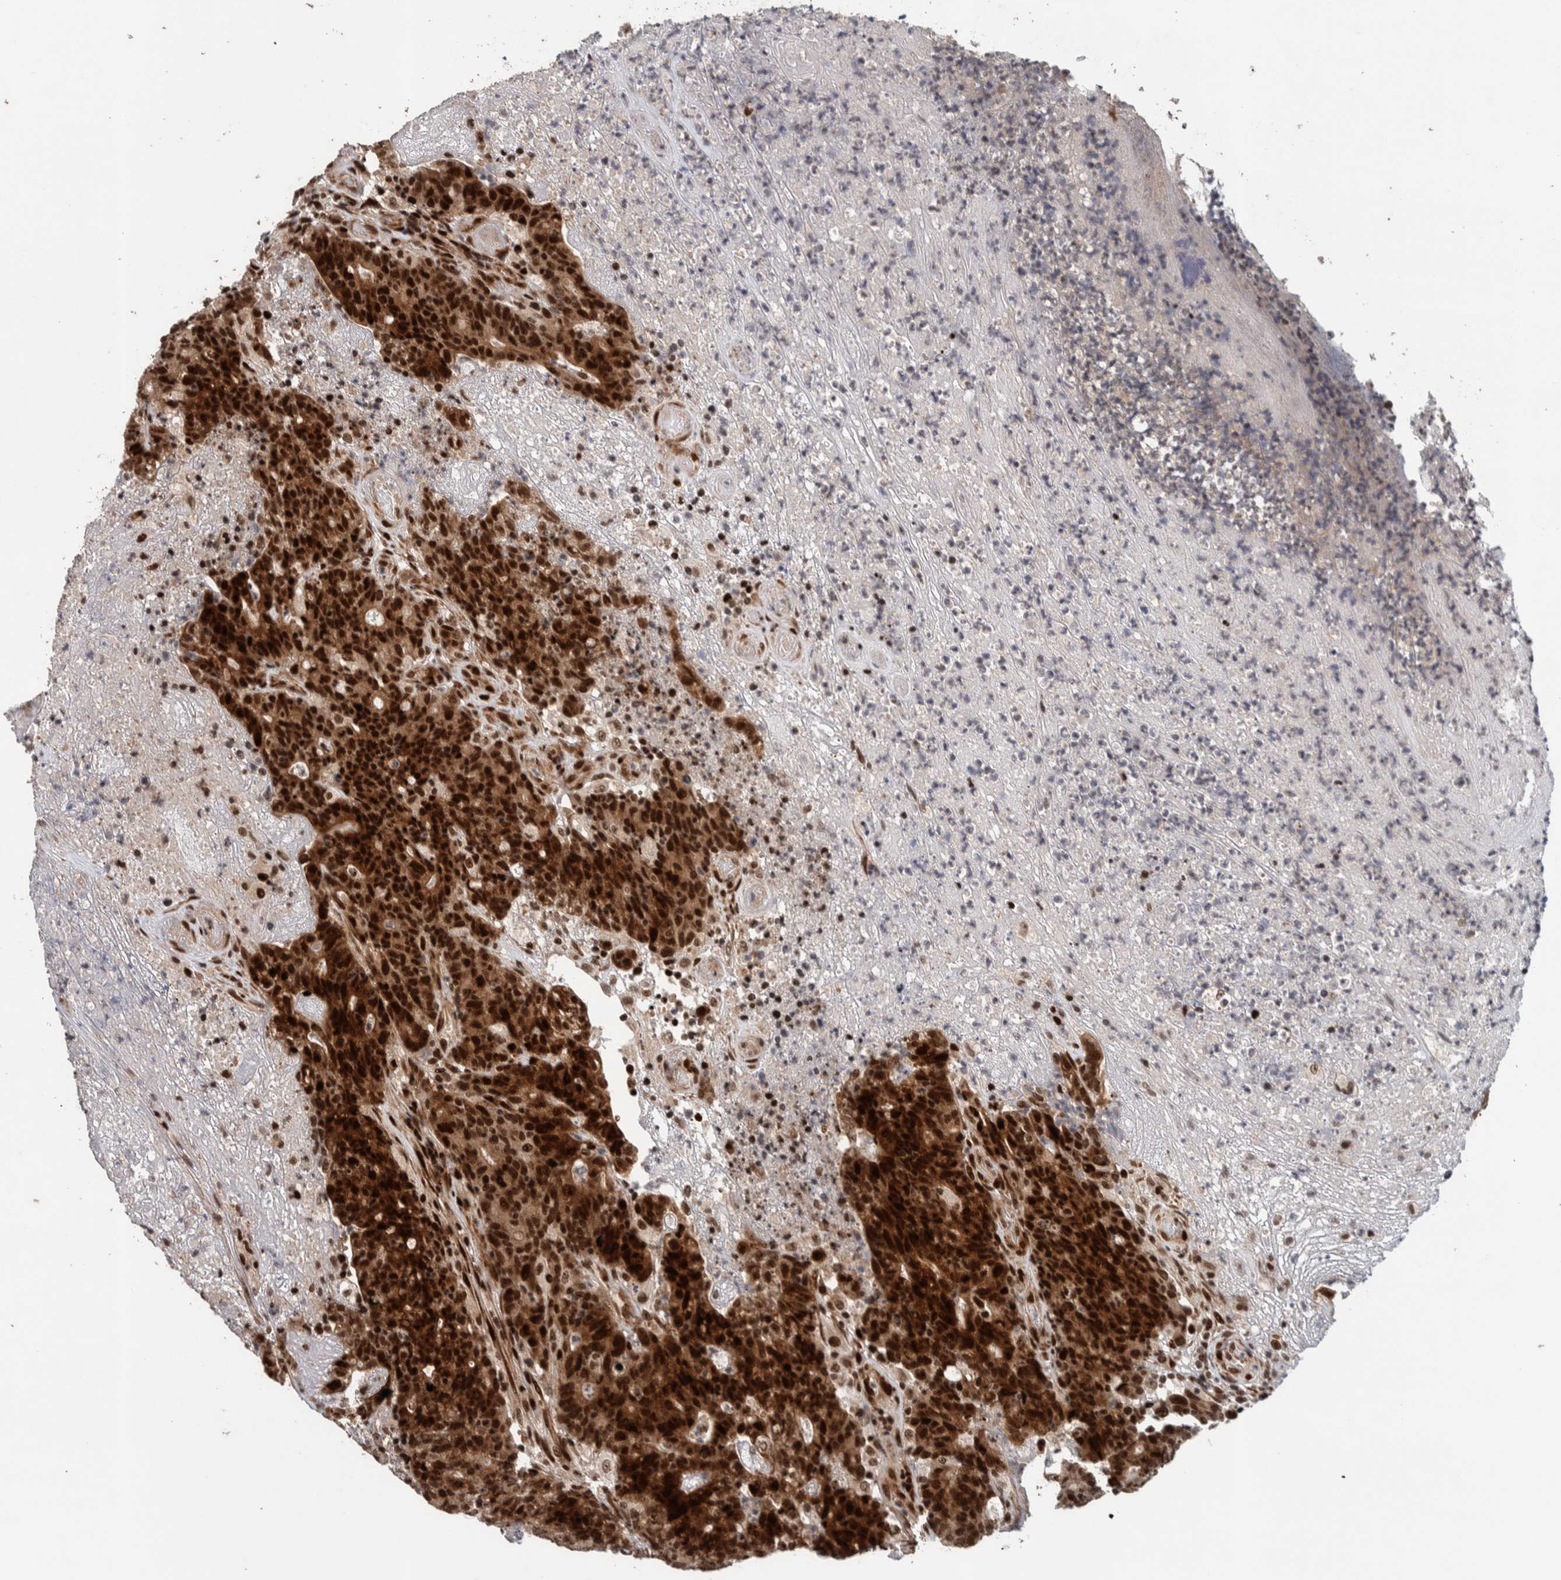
{"staining": {"intensity": "strong", "quantity": ">75%", "location": "nuclear"}, "tissue": "colorectal cancer", "cell_type": "Tumor cells", "image_type": "cancer", "snomed": [{"axis": "morphology", "description": "Normal tissue, NOS"}, {"axis": "morphology", "description": "Adenocarcinoma, NOS"}, {"axis": "topography", "description": "Colon"}], "caption": "This is a histology image of immunohistochemistry staining of adenocarcinoma (colorectal), which shows strong staining in the nuclear of tumor cells.", "gene": "CHD4", "patient": {"sex": "female", "age": 75}}